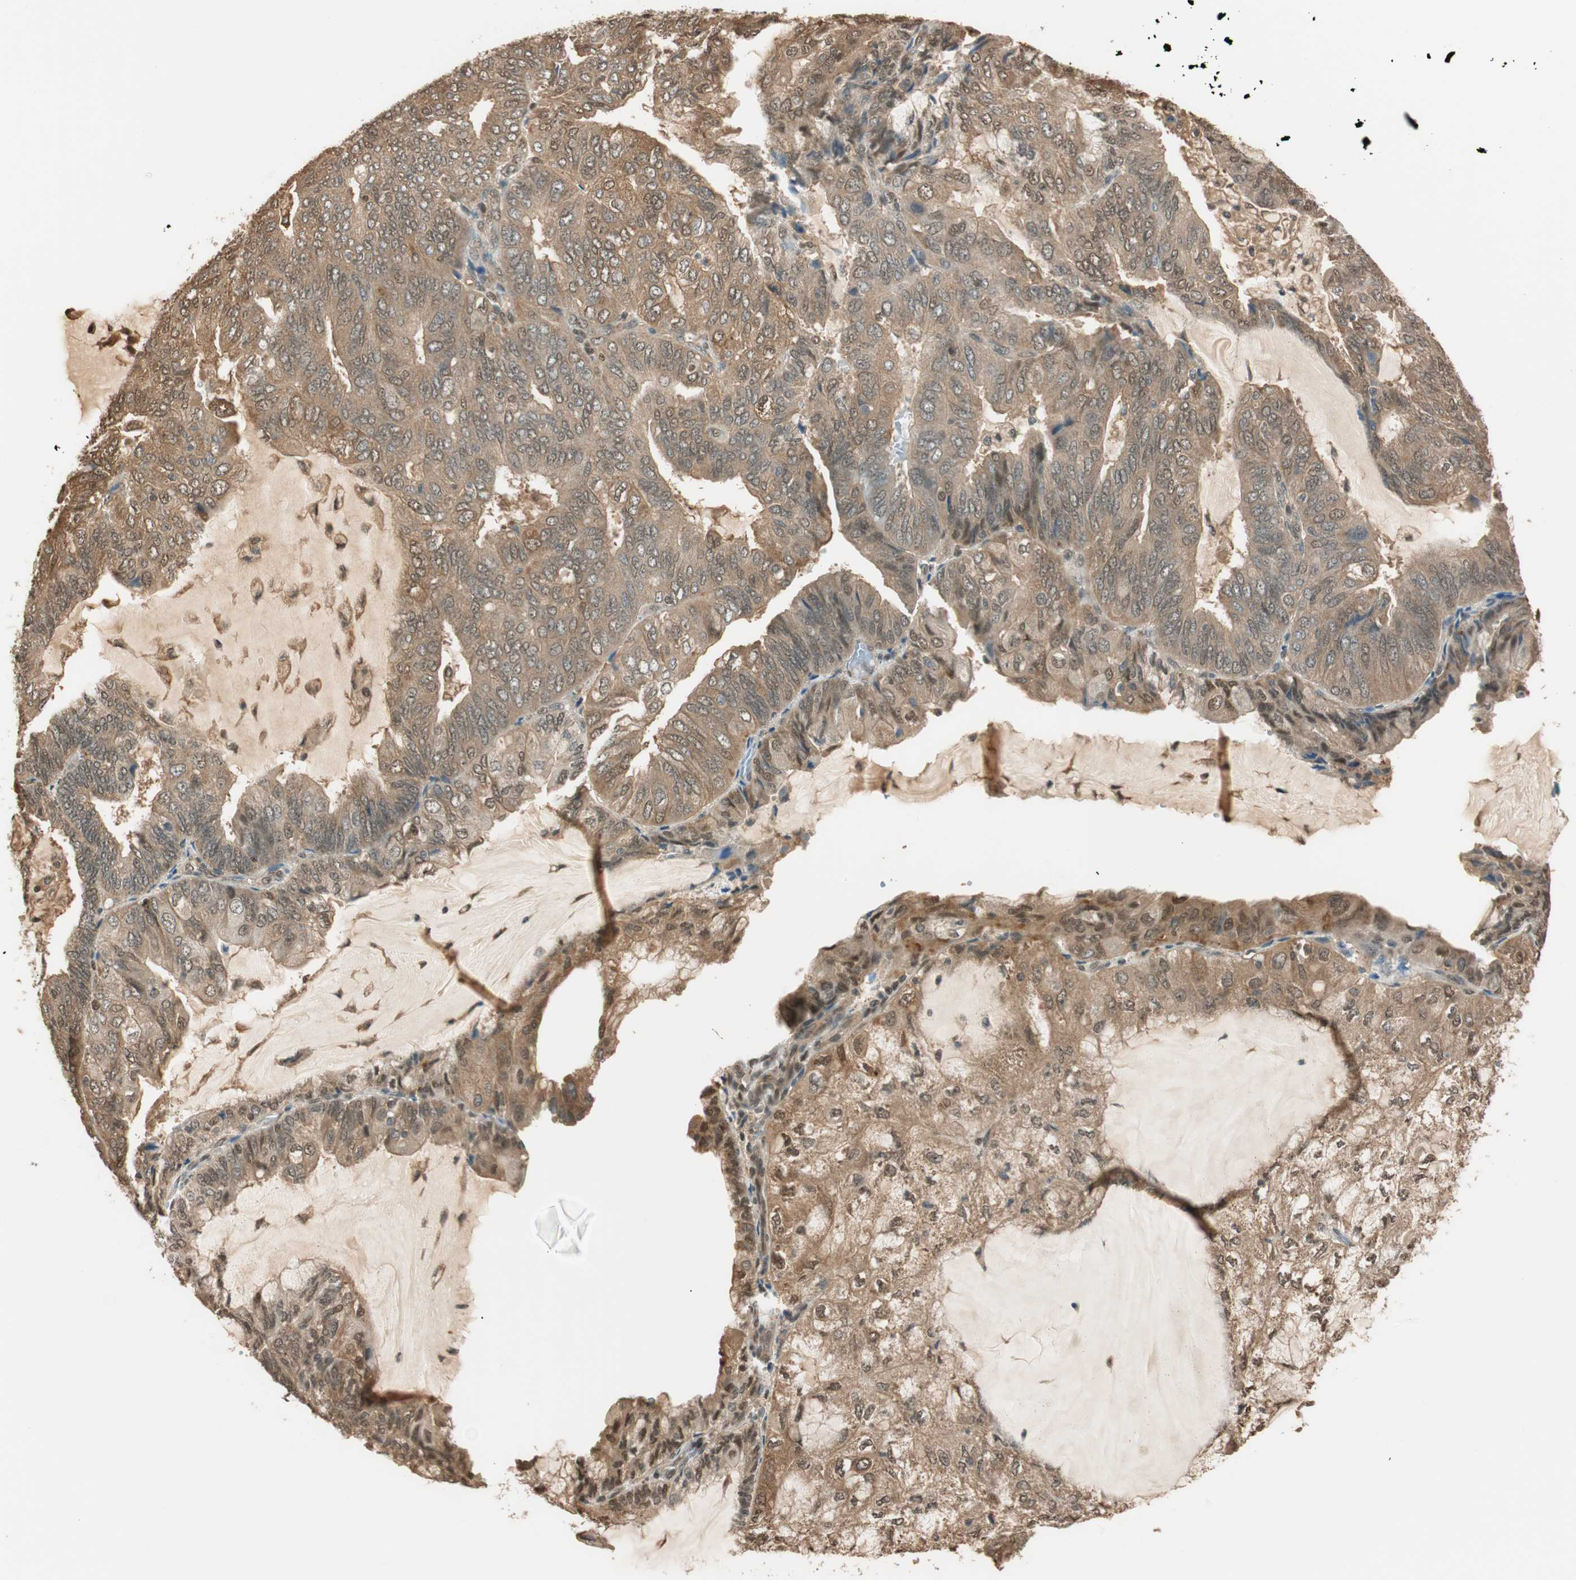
{"staining": {"intensity": "moderate", "quantity": ">75%", "location": "cytoplasmic/membranous,nuclear"}, "tissue": "endometrial cancer", "cell_type": "Tumor cells", "image_type": "cancer", "snomed": [{"axis": "morphology", "description": "Adenocarcinoma, NOS"}, {"axis": "topography", "description": "Endometrium"}], "caption": "Endometrial adenocarcinoma stained for a protein reveals moderate cytoplasmic/membranous and nuclear positivity in tumor cells. Using DAB (3,3'-diaminobenzidine) (brown) and hematoxylin (blue) stains, captured at high magnification using brightfield microscopy.", "gene": "ZNF443", "patient": {"sex": "female", "age": 81}}